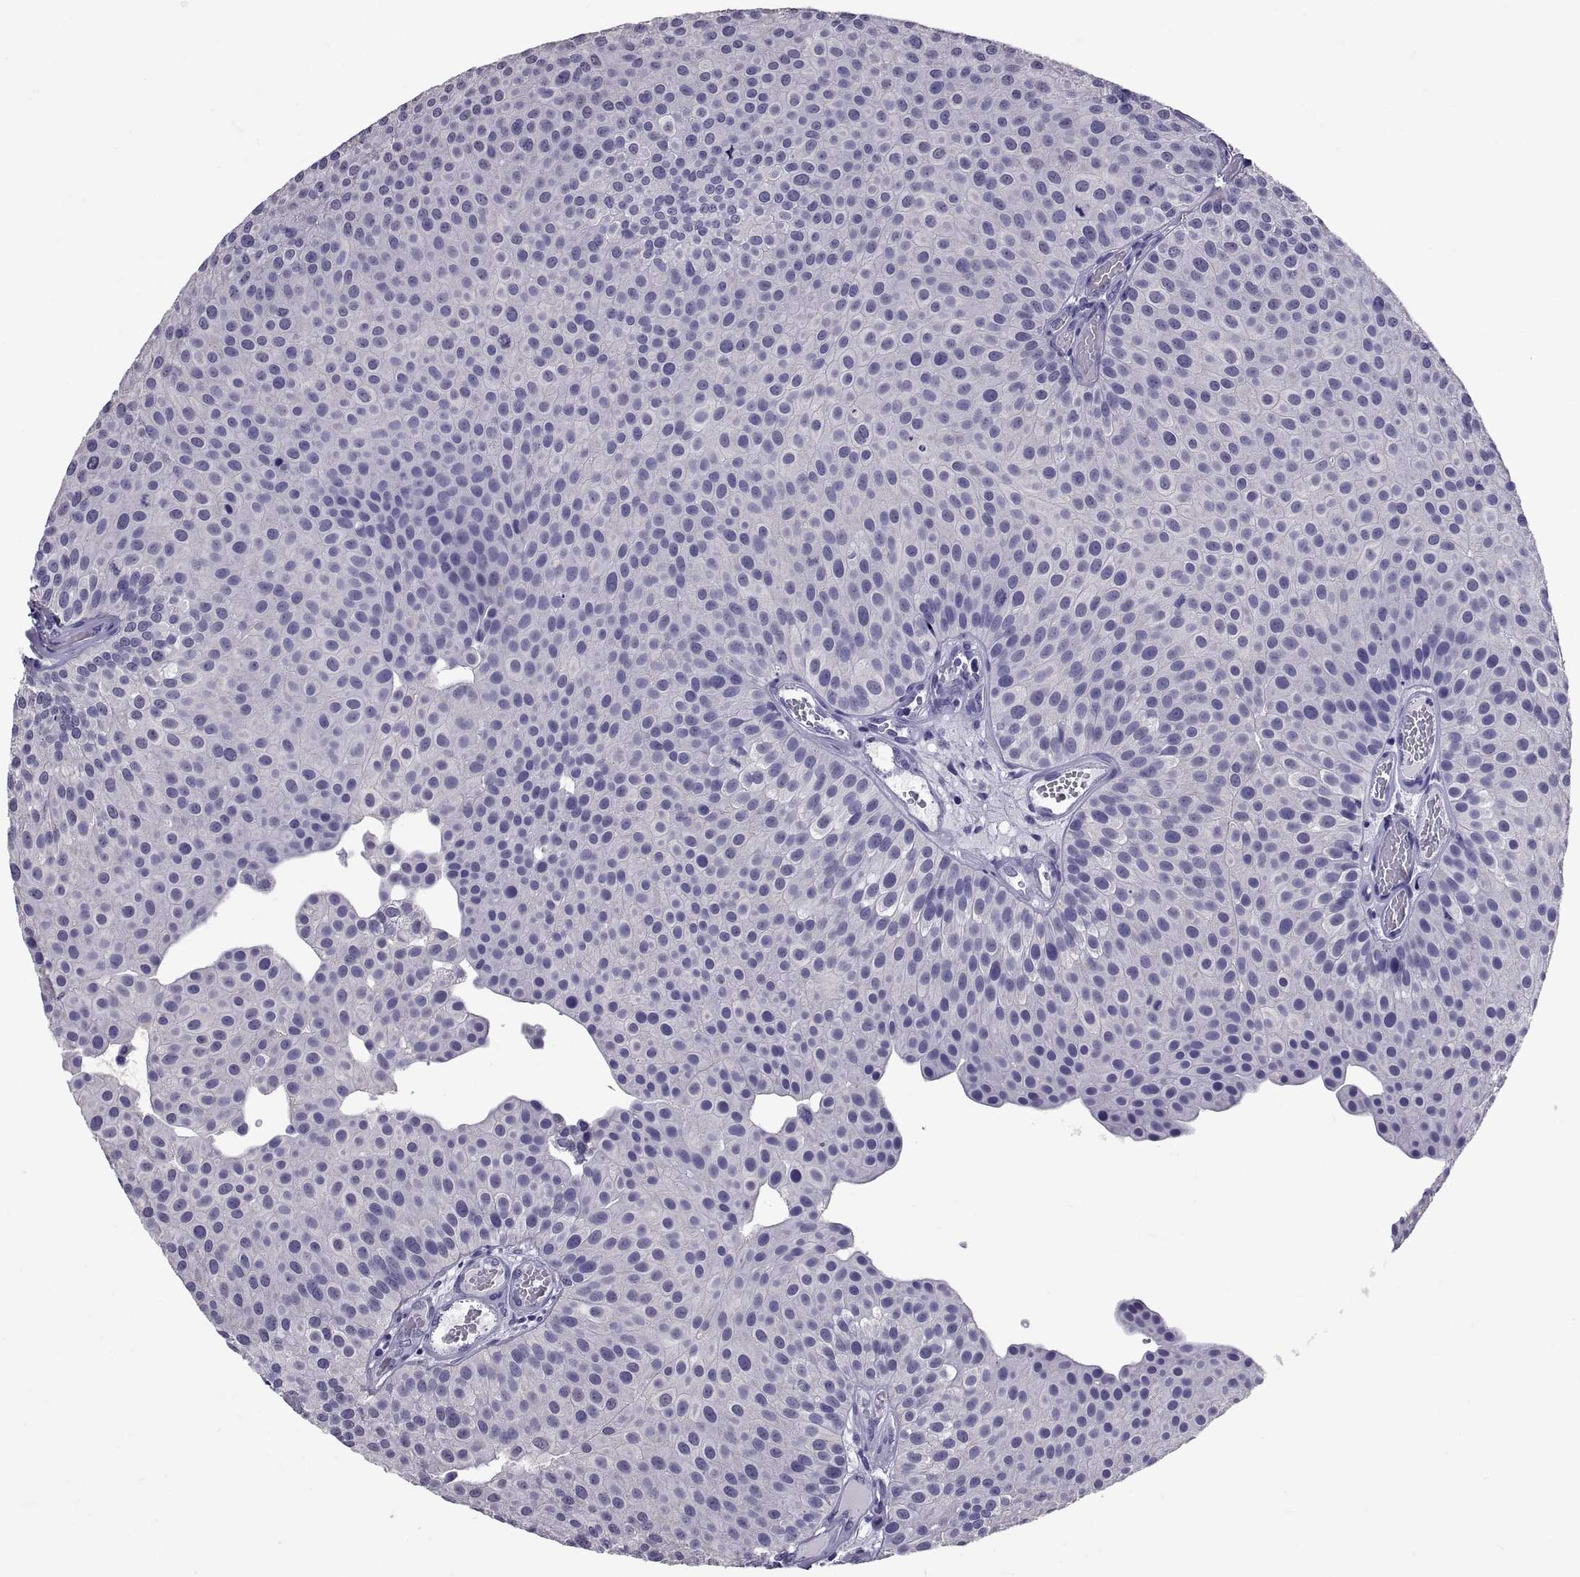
{"staining": {"intensity": "negative", "quantity": "none", "location": "none"}, "tissue": "urothelial cancer", "cell_type": "Tumor cells", "image_type": "cancer", "snomed": [{"axis": "morphology", "description": "Urothelial carcinoma, Low grade"}, {"axis": "topography", "description": "Urinary bladder"}], "caption": "Immunohistochemistry photomicrograph of human urothelial cancer stained for a protein (brown), which shows no expression in tumor cells.", "gene": "TGFBR3L", "patient": {"sex": "female", "age": 87}}